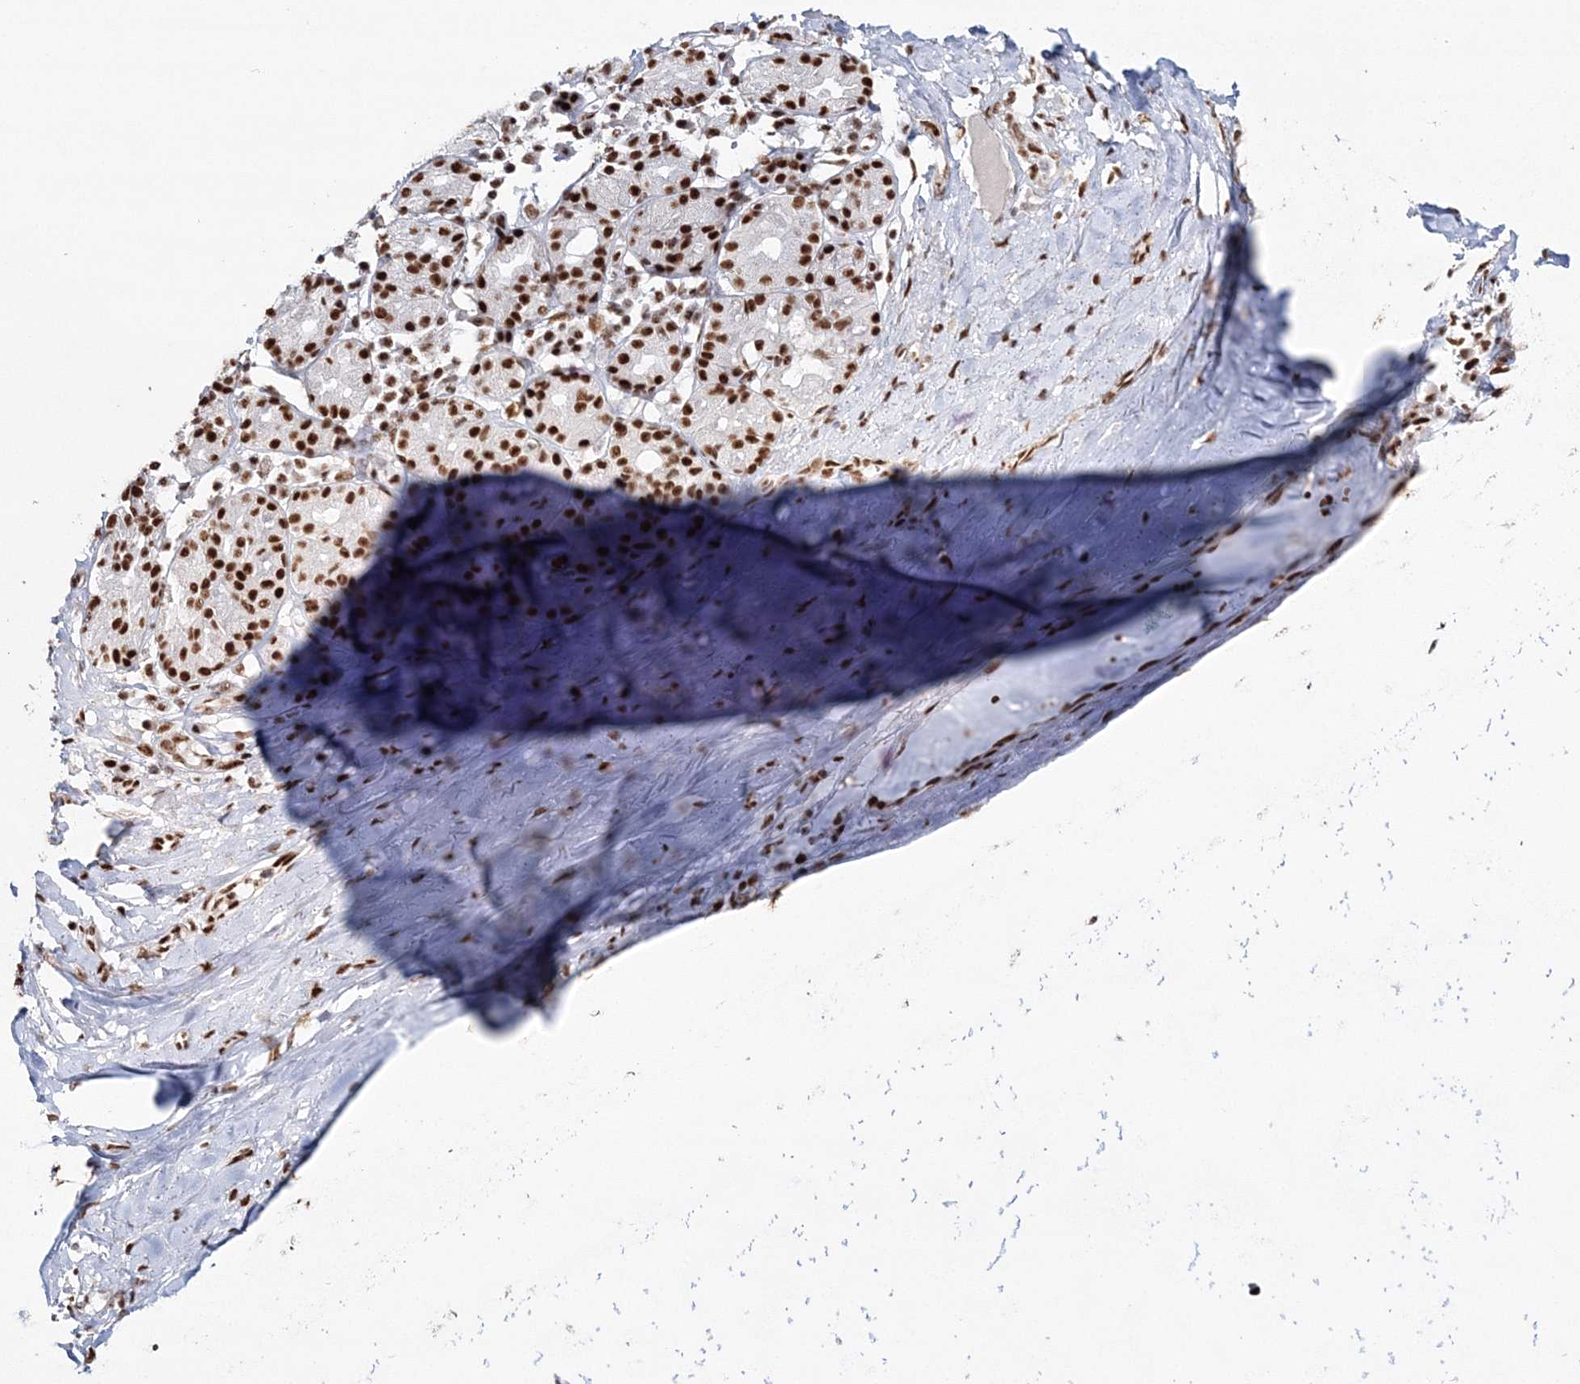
{"staining": {"intensity": "strong", "quantity": ">75%", "location": "nuclear"}, "tissue": "adipose tissue", "cell_type": "Adipocytes", "image_type": "normal", "snomed": [{"axis": "morphology", "description": "Normal tissue, NOS"}, {"axis": "morphology", "description": "Basal cell carcinoma"}, {"axis": "topography", "description": "Cartilage tissue"}, {"axis": "topography", "description": "Nasopharynx"}, {"axis": "topography", "description": "Oral tissue"}], "caption": "An immunohistochemistry photomicrograph of unremarkable tissue is shown. Protein staining in brown shows strong nuclear positivity in adipose tissue within adipocytes. (Stains: DAB (3,3'-diaminobenzidine) in brown, nuclei in blue, Microscopy: brightfield microscopy at high magnification).", "gene": "ENSG00000290315", "patient": {"sex": "female", "age": 77}}